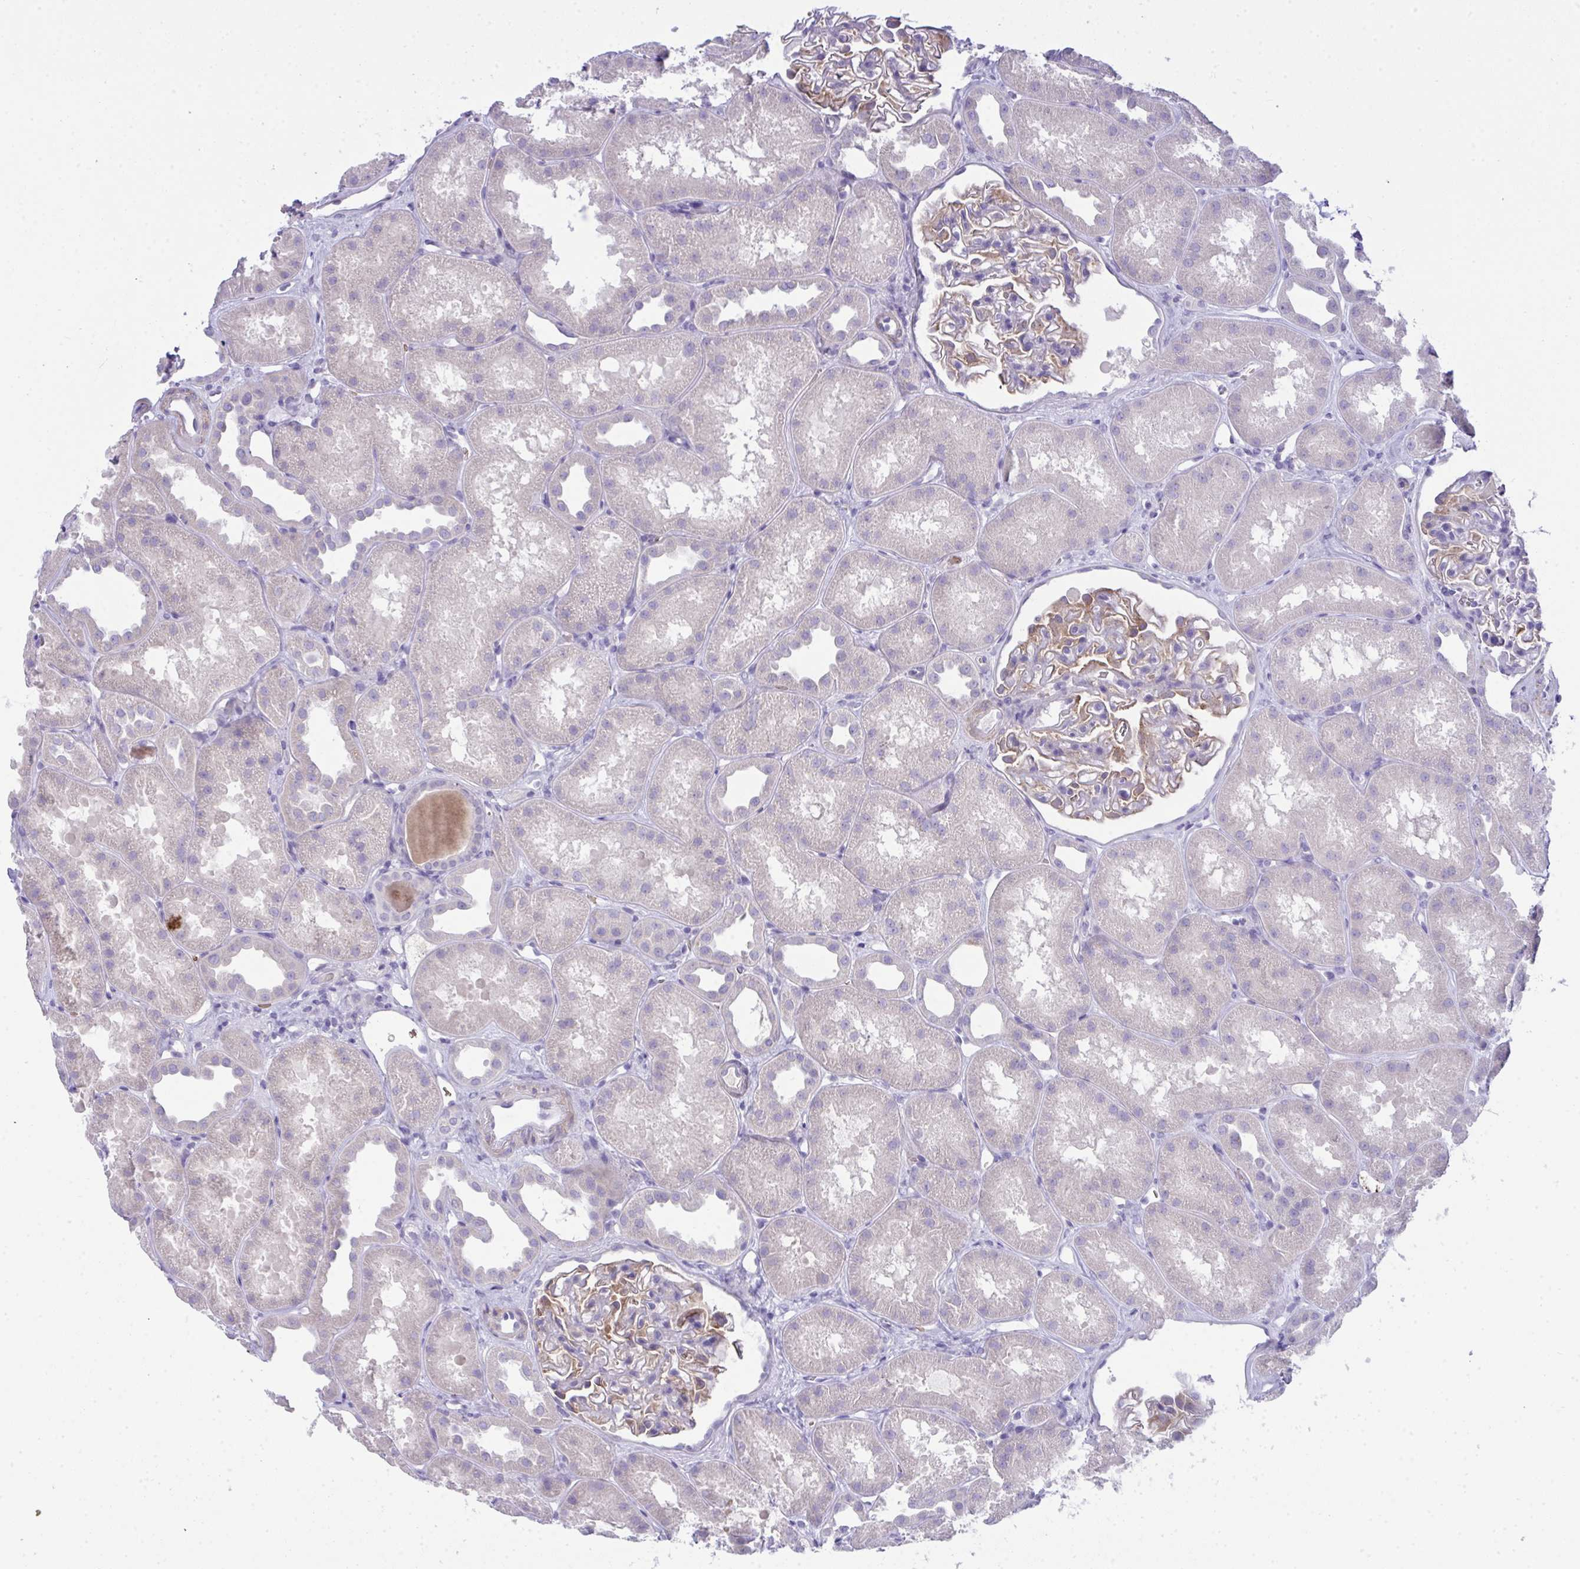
{"staining": {"intensity": "weak", "quantity": "25%-75%", "location": "cytoplasmic/membranous"}, "tissue": "kidney", "cell_type": "Cells in glomeruli", "image_type": "normal", "snomed": [{"axis": "morphology", "description": "Normal tissue, NOS"}, {"axis": "topography", "description": "Kidney"}], "caption": "Protein expression analysis of unremarkable kidney demonstrates weak cytoplasmic/membranous expression in approximately 25%-75% of cells in glomeruli.", "gene": "SPTB", "patient": {"sex": "male", "age": 61}}